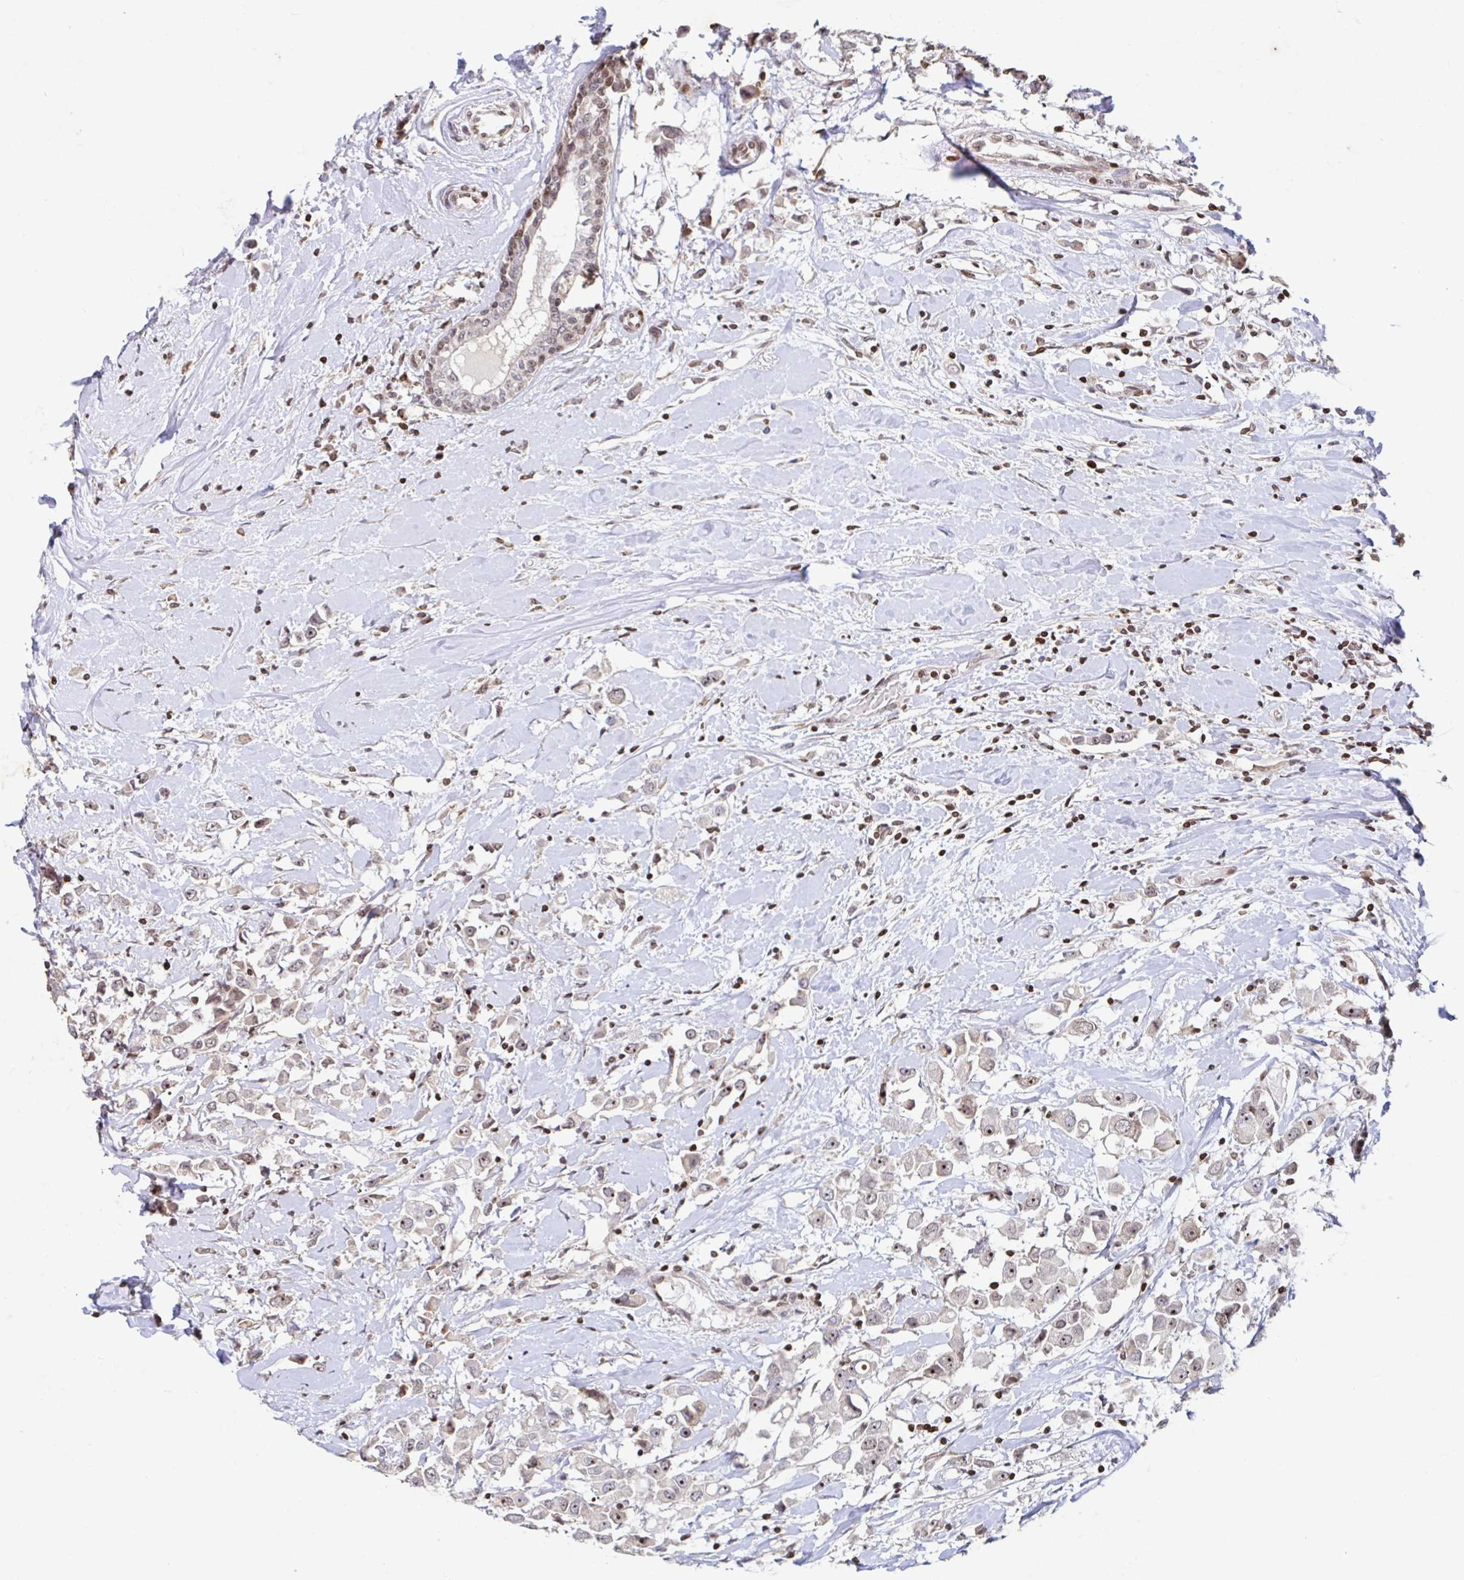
{"staining": {"intensity": "weak", "quantity": ">75%", "location": "nuclear"}, "tissue": "breast cancer", "cell_type": "Tumor cells", "image_type": "cancer", "snomed": [{"axis": "morphology", "description": "Duct carcinoma"}, {"axis": "topography", "description": "Breast"}], "caption": "The image reveals immunohistochemical staining of breast cancer (infiltrating ductal carcinoma). There is weak nuclear staining is identified in approximately >75% of tumor cells.", "gene": "C19orf53", "patient": {"sex": "female", "age": 61}}